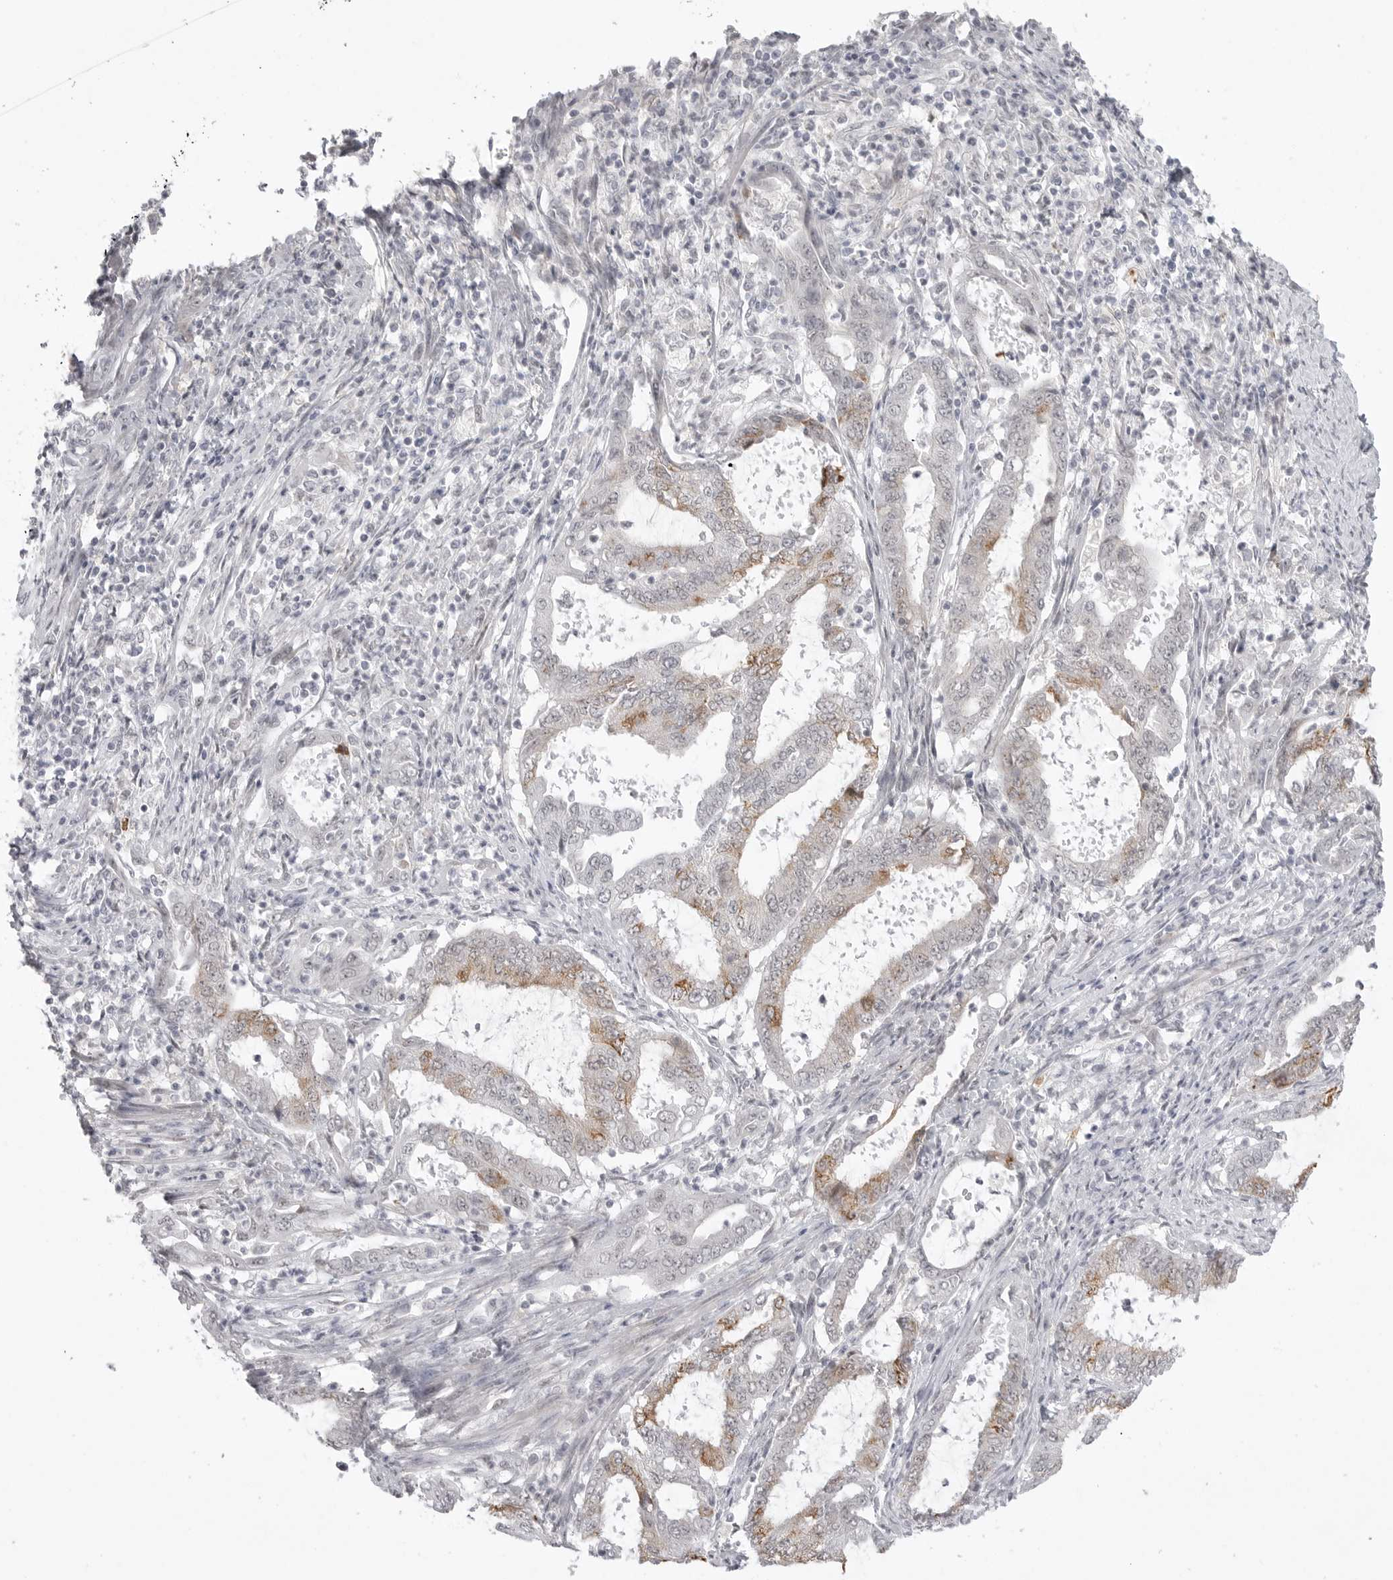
{"staining": {"intensity": "moderate", "quantity": "<25%", "location": "cytoplasmic/membranous"}, "tissue": "endometrial cancer", "cell_type": "Tumor cells", "image_type": "cancer", "snomed": [{"axis": "morphology", "description": "Adenocarcinoma, NOS"}, {"axis": "topography", "description": "Endometrium"}], "caption": "A brown stain highlights moderate cytoplasmic/membranous expression of a protein in human endometrial cancer (adenocarcinoma) tumor cells.", "gene": "TCTN3", "patient": {"sex": "female", "age": 51}}